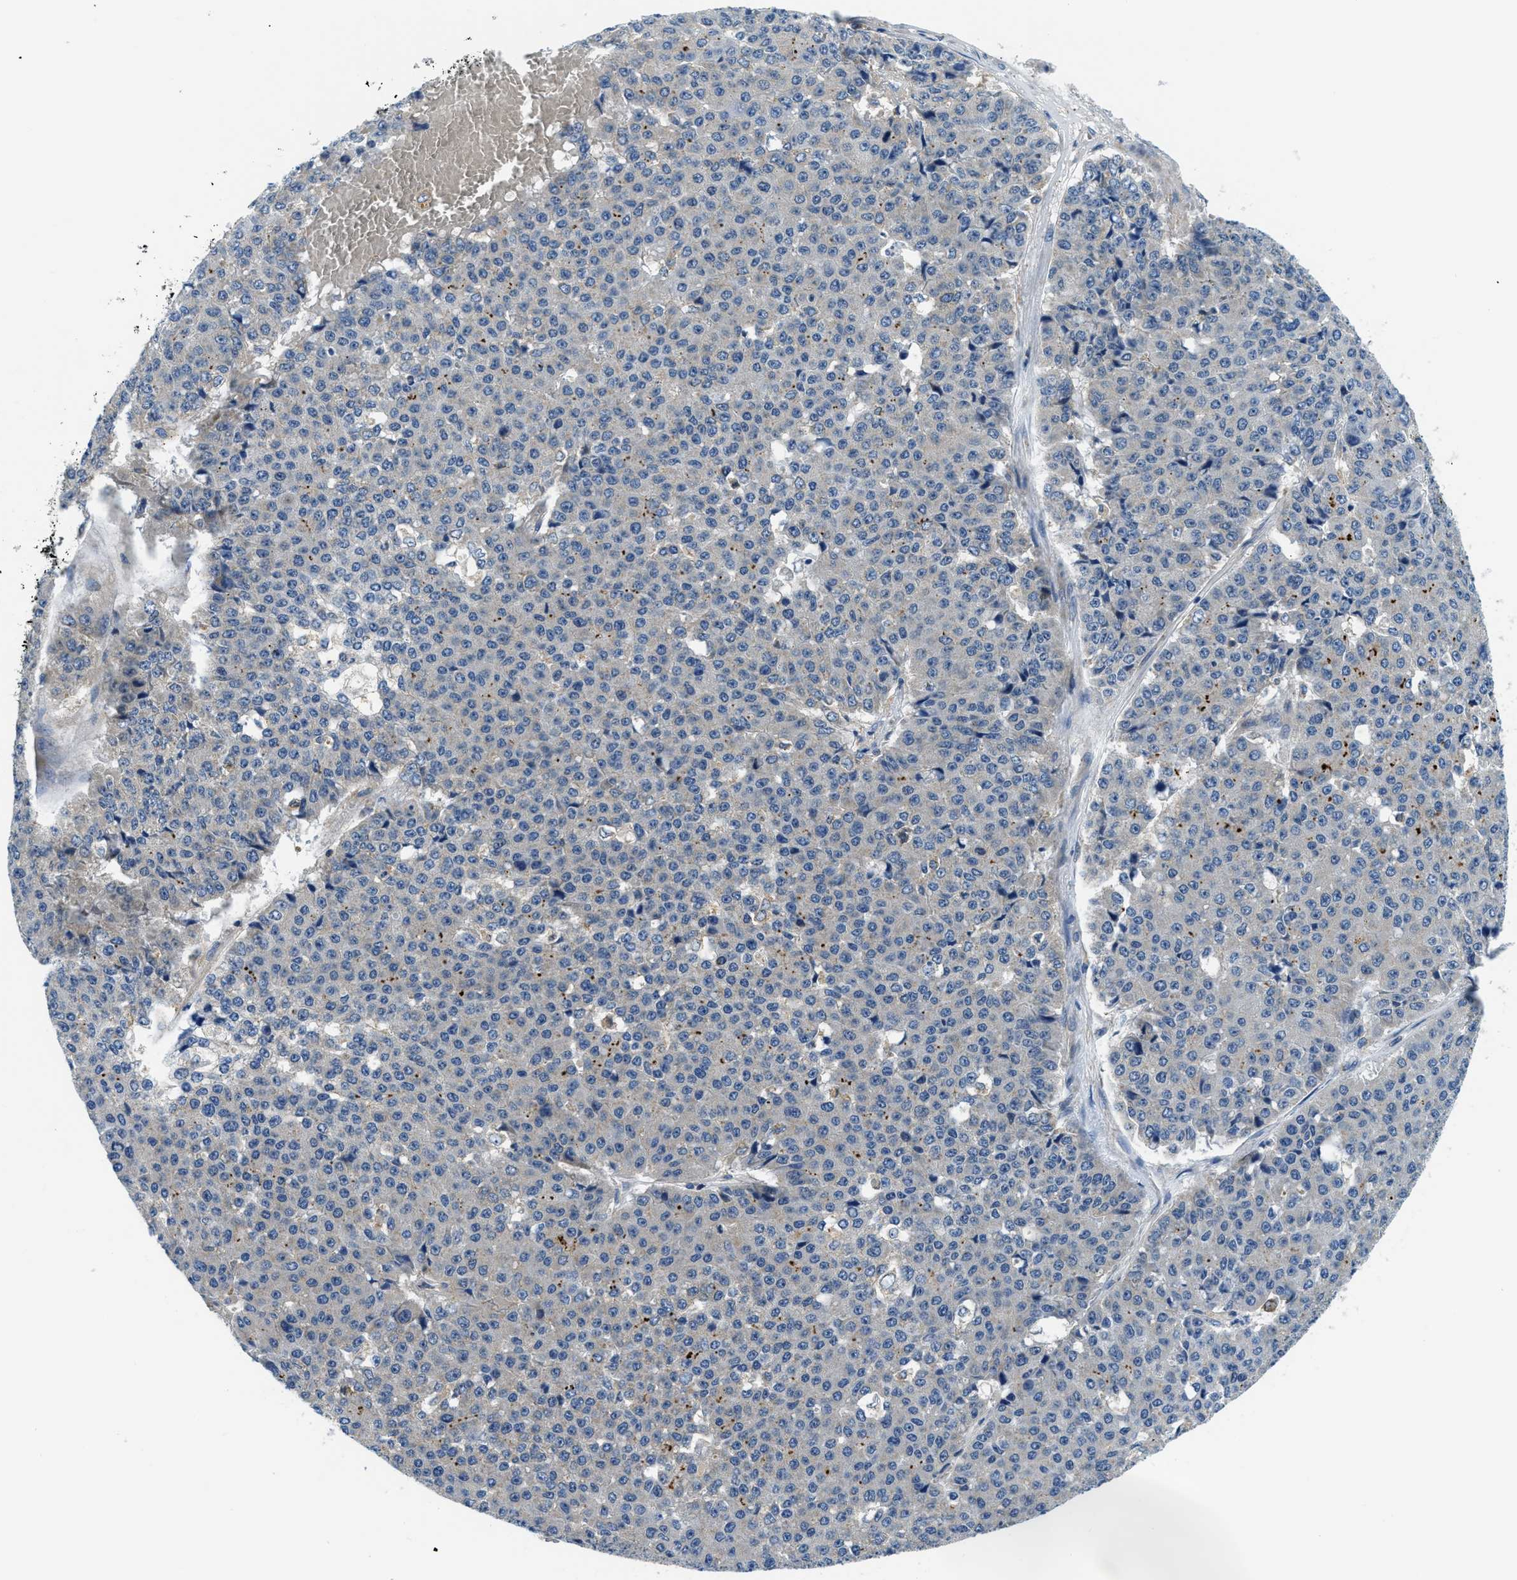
{"staining": {"intensity": "negative", "quantity": "none", "location": "none"}, "tissue": "pancreatic cancer", "cell_type": "Tumor cells", "image_type": "cancer", "snomed": [{"axis": "morphology", "description": "Adenocarcinoma, NOS"}, {"axis": "topography", "description": "Pancreas"}], "caption": "Adenocarcinoma (pancreatic) was stained to show a protein in brown. There is no significant expression in tumor cells.", "gene": "LPIN2", "patient": {"sex": "male", "age": 50}}